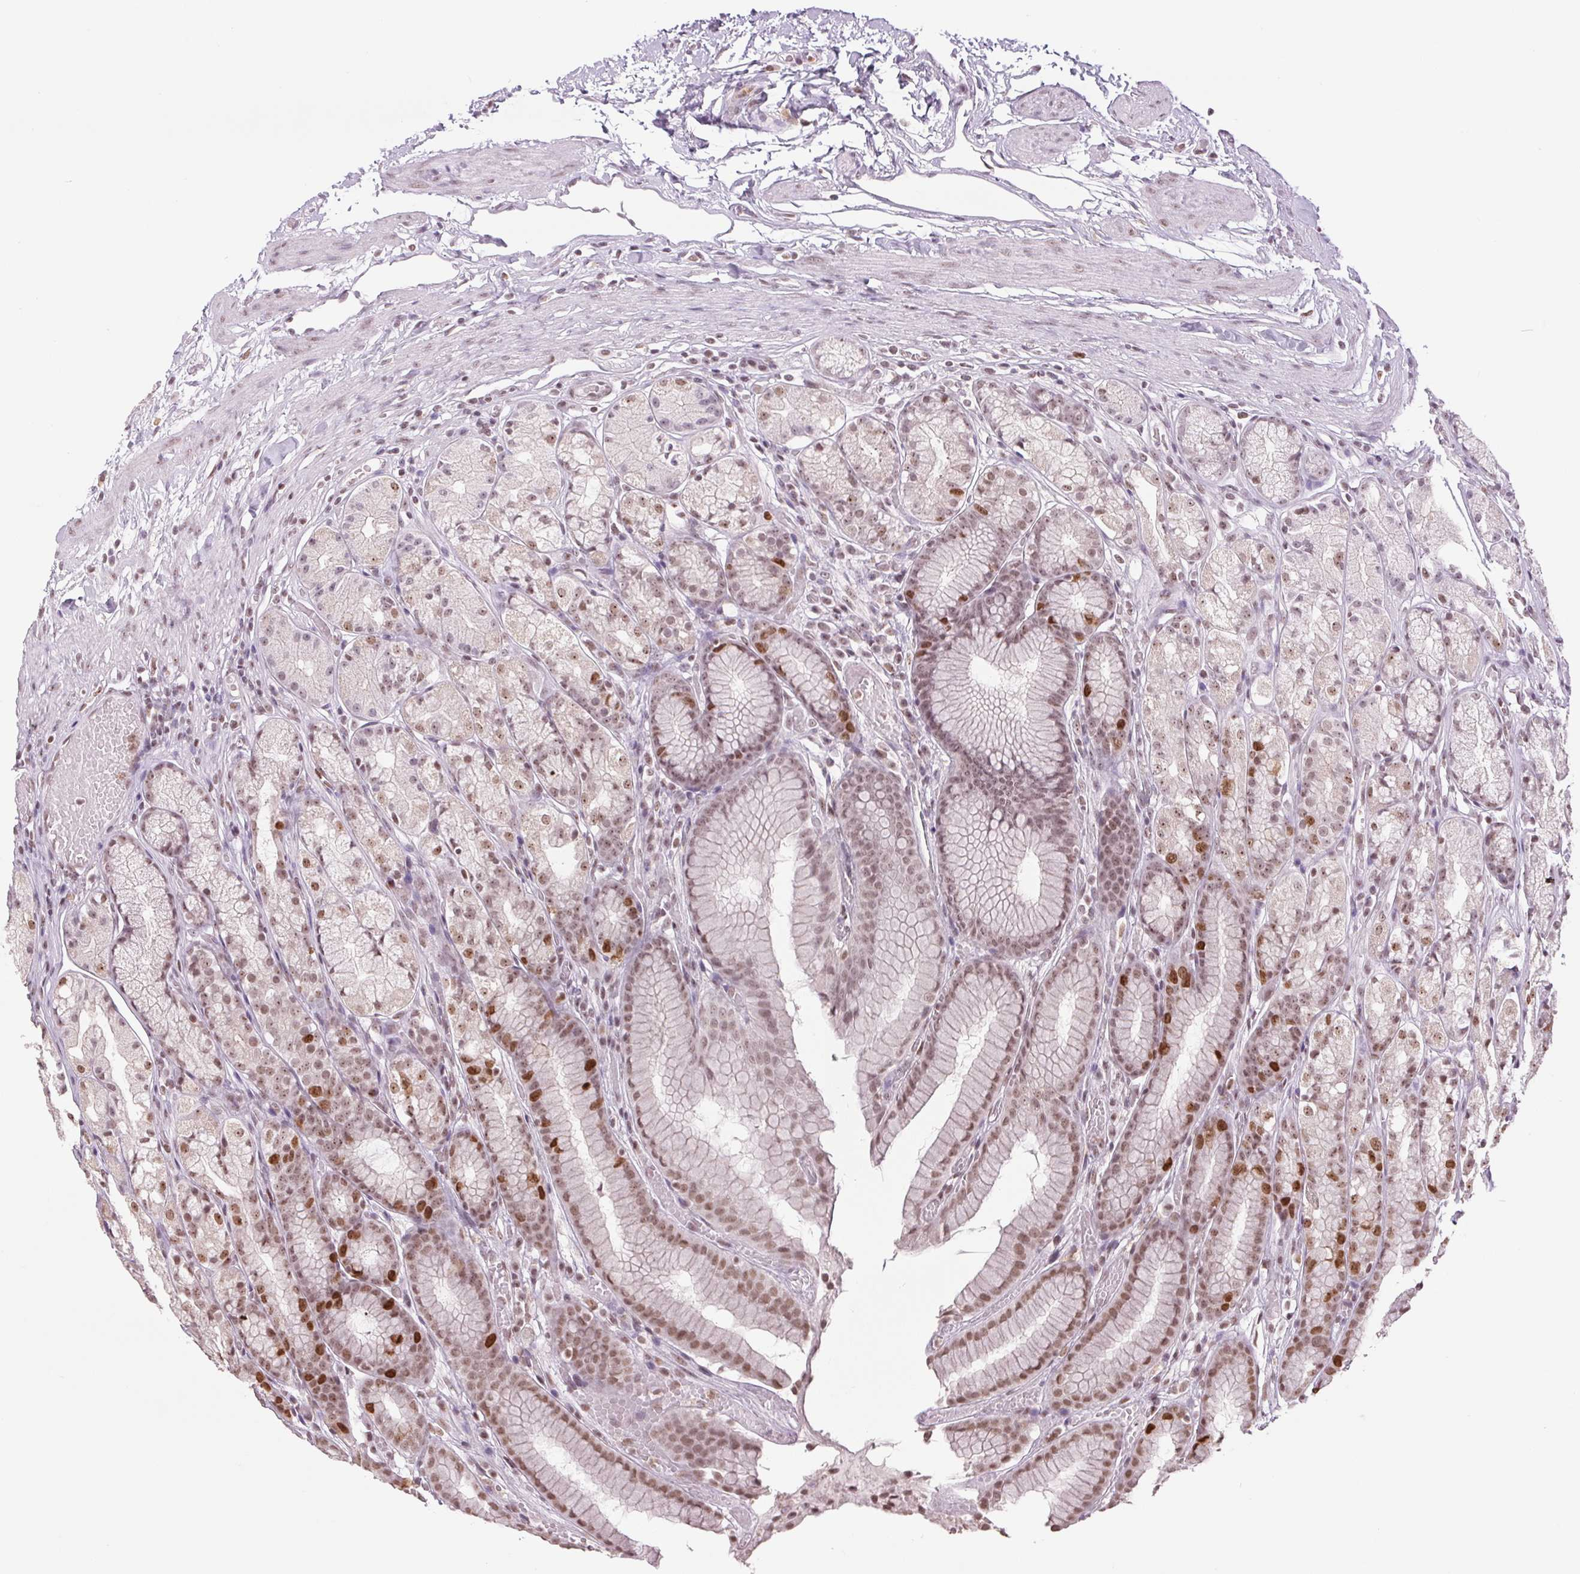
{"staining": {"intensity": "strong", "quantity": "<25%", "location": "nuclear"}, "tissue": "stomach", "cell_type": "Glandular cells", "image_type": "normal", "snomed": [{"axis": "morphology", "description": "Normal tissue, NOS"}, {"axis": "topography", "description": "Stomach"}], "caption": "A brown stain labels strong nuclear positivity of a protein in glandular cells of normal human stomach. (Stains: DAB in brown, nuclei in blue, Microscopy: brightfield microscopy at high magnification).", "gene": "SMIM6", "patient": {"sex": "male", "age": 70}}